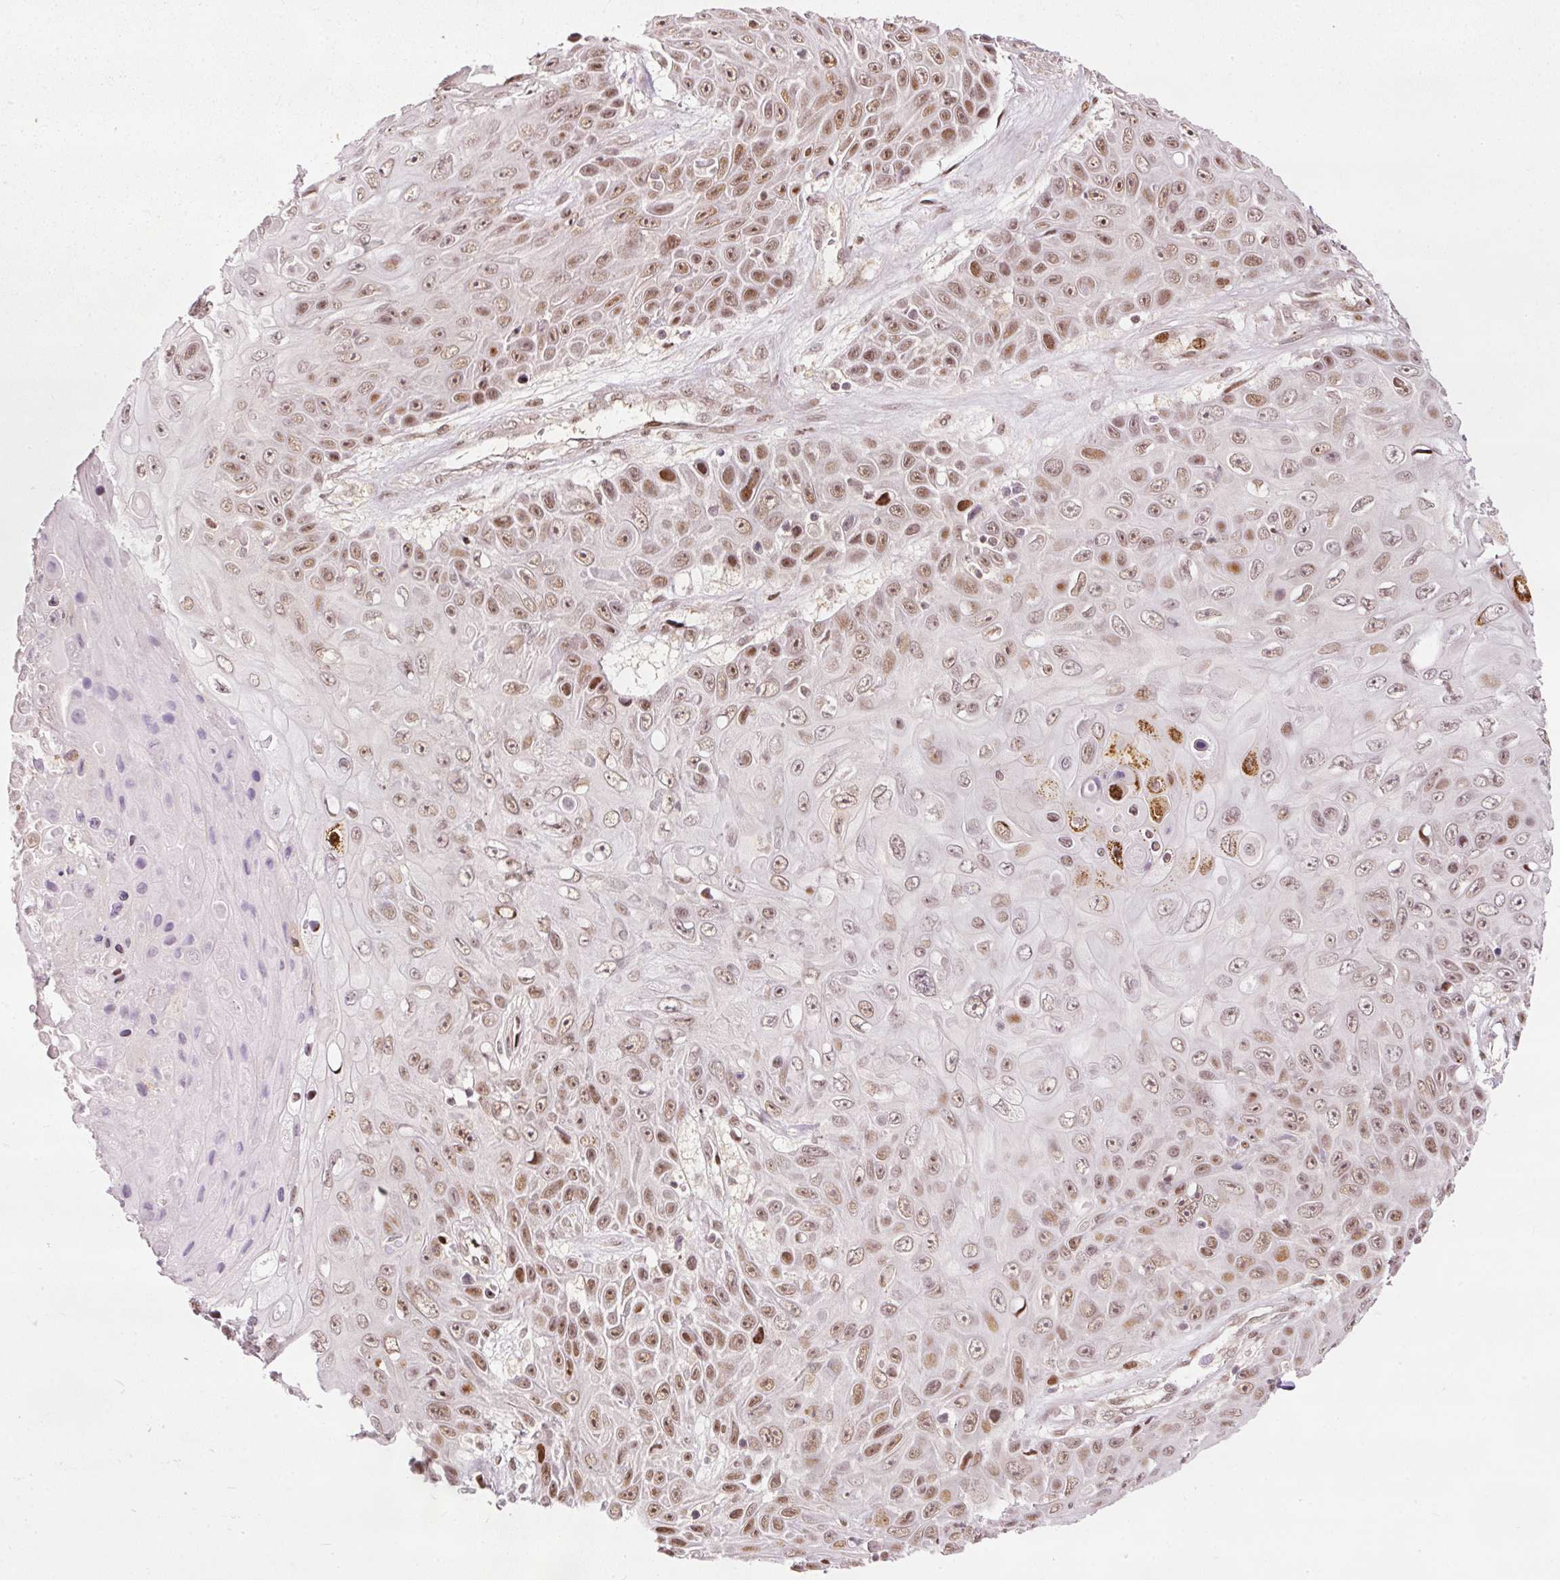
{"staining": {"intensity": "moderate", "quantity": ">75%", "location": "nuclear"}, "tissue": "skin cancer", "cell_type": "Tumor cells", "image_type": "cancer", "snomed": [{"axis": "morphology", "description": "Squamous cell carcinoma, NOS"}, {"axis": "topography", "description": "Skin"}], "caption": "DAB (3,3'-diaminobenzidine) immunohistochemical staining of human skin cancer (squamous cell carcinoma) displays moderate nuclear protein staining in approximately >75% of tumor cells.", "gene": "ZNF778", "patient": {"sex": "male", "age": 82}}